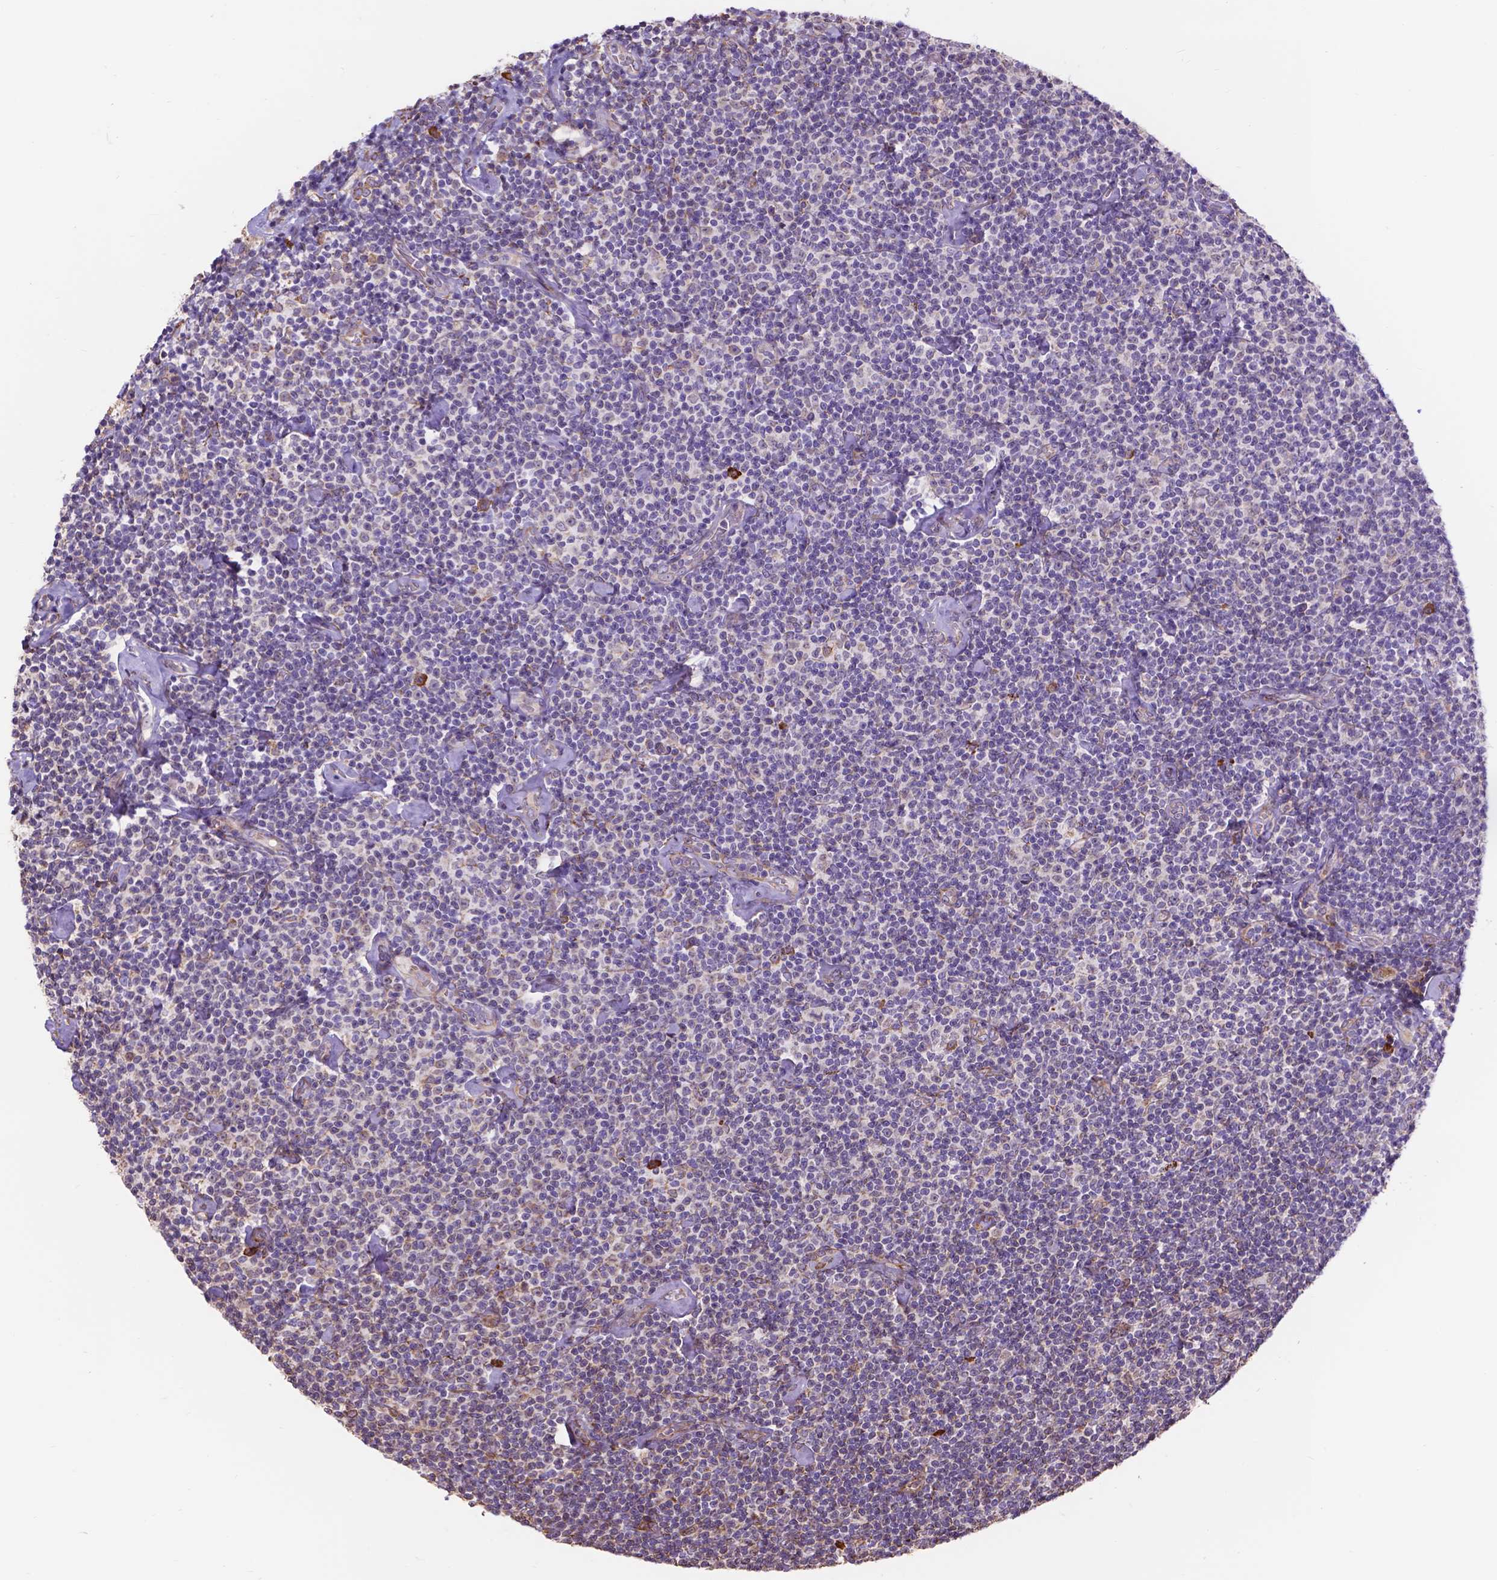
{"staining": {"intensity": "negative", "quantity": "none", "location": "none"}, "tissue": "lymphoma", "cell_type": "Tumor cells", "image_type": "cancer", "snomed": [{"axis": "morphology", "description": "Malignant lymphoma, non-Hodgkin's type, Low grade"}, {"axis": "topography", "description": "Lymph node"}], "caption": "Malignant lymphoma, non-Hodgkin's type (low-grade) was stained to show a protein in brown. There is no significant expression in tumor cells. Brightfield microscopy of immunohistochemistry stained with DAB (brown) and hematoxylin (blue), captured at high magnification.", "gene": "IPO11", "patient": {"sex": "male", "age": 81}}